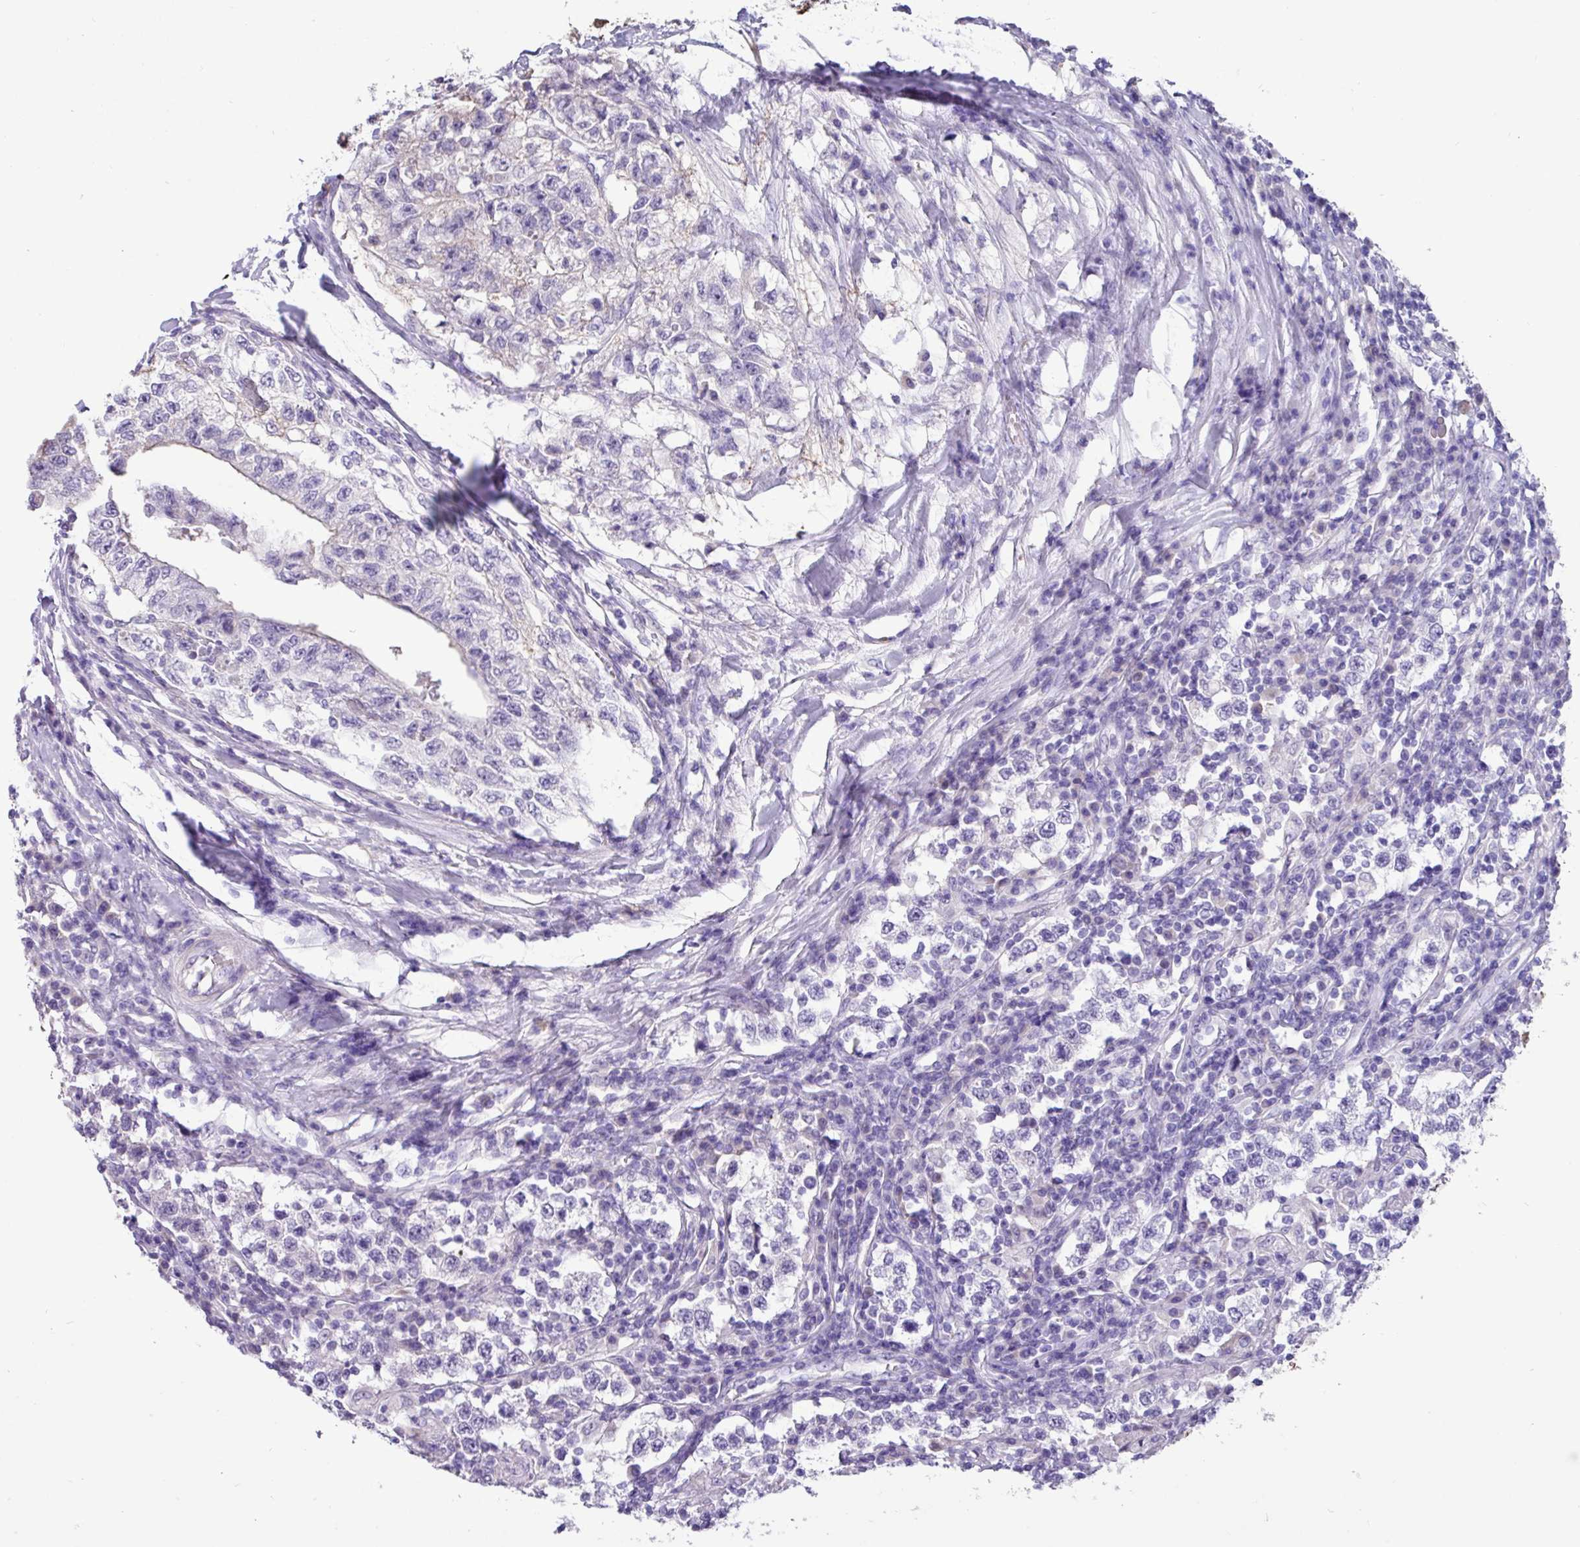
{"staining": {"intensity": "weak", "quantity": "<25%", "location": "cytoplasmic/membranous"}, "tissue": "stomach cancer", "cell_type": "Tumor cells", "image_type": "cancer", "snomed": [{"axis": "morphology", "description": "Adenocarcinoma, NOS"}, {"axis": "topography", "description": "Stomach"}], "caption": "High power microscopy photomicrograph of an immunohistochemistry micrograph of stomach adenocarcinoma, revealing no significant staining in tumor cells. The staining is performed using DAB brown chromogen with nuclei counter-stained in using hematoxylin.", "gene": "EPCAM", "patient": {"sex": "male", "age": 48}}